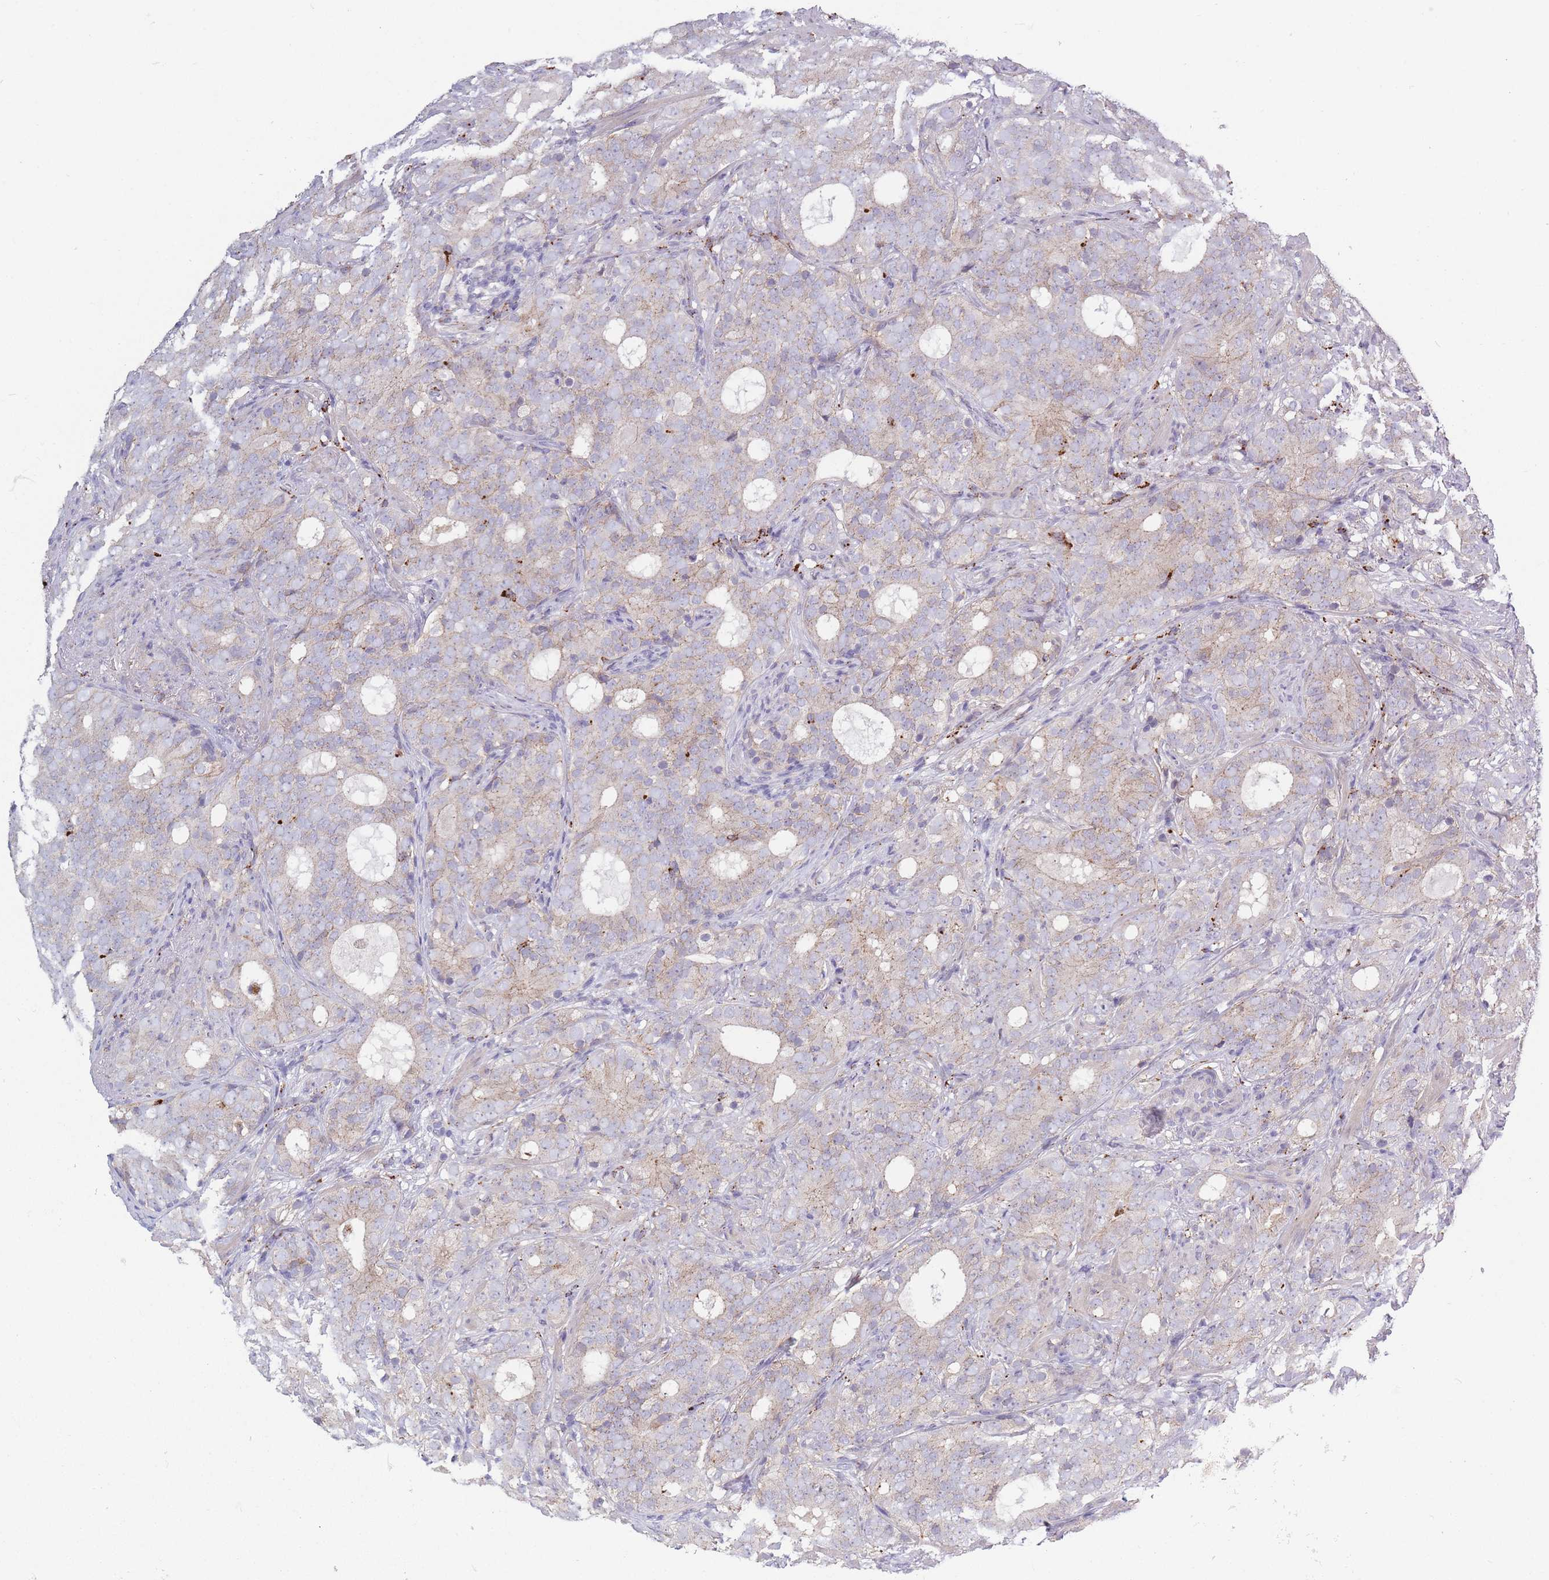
{"staining": {"intensity": "weak", "quantity": "<25%", "location": "cytoplasmic/membranous"}, "tissue": "prostate cancer", "cell_type": "Tumor cells", "image_type": "cancer", "snomed": [{"axis": "morphology", "description": "Adenocarcinoma, High grade"}, {"axis": "topography", "description": "Prostate"}], "caption": "Immunohistochemical staining of human prostate cancer (adenocarcinoma (high-grade)) exhibits no significant positivity in tumor cells.", "gene": "TRIM61", "patient": {"sex": "male", "age": 64}}